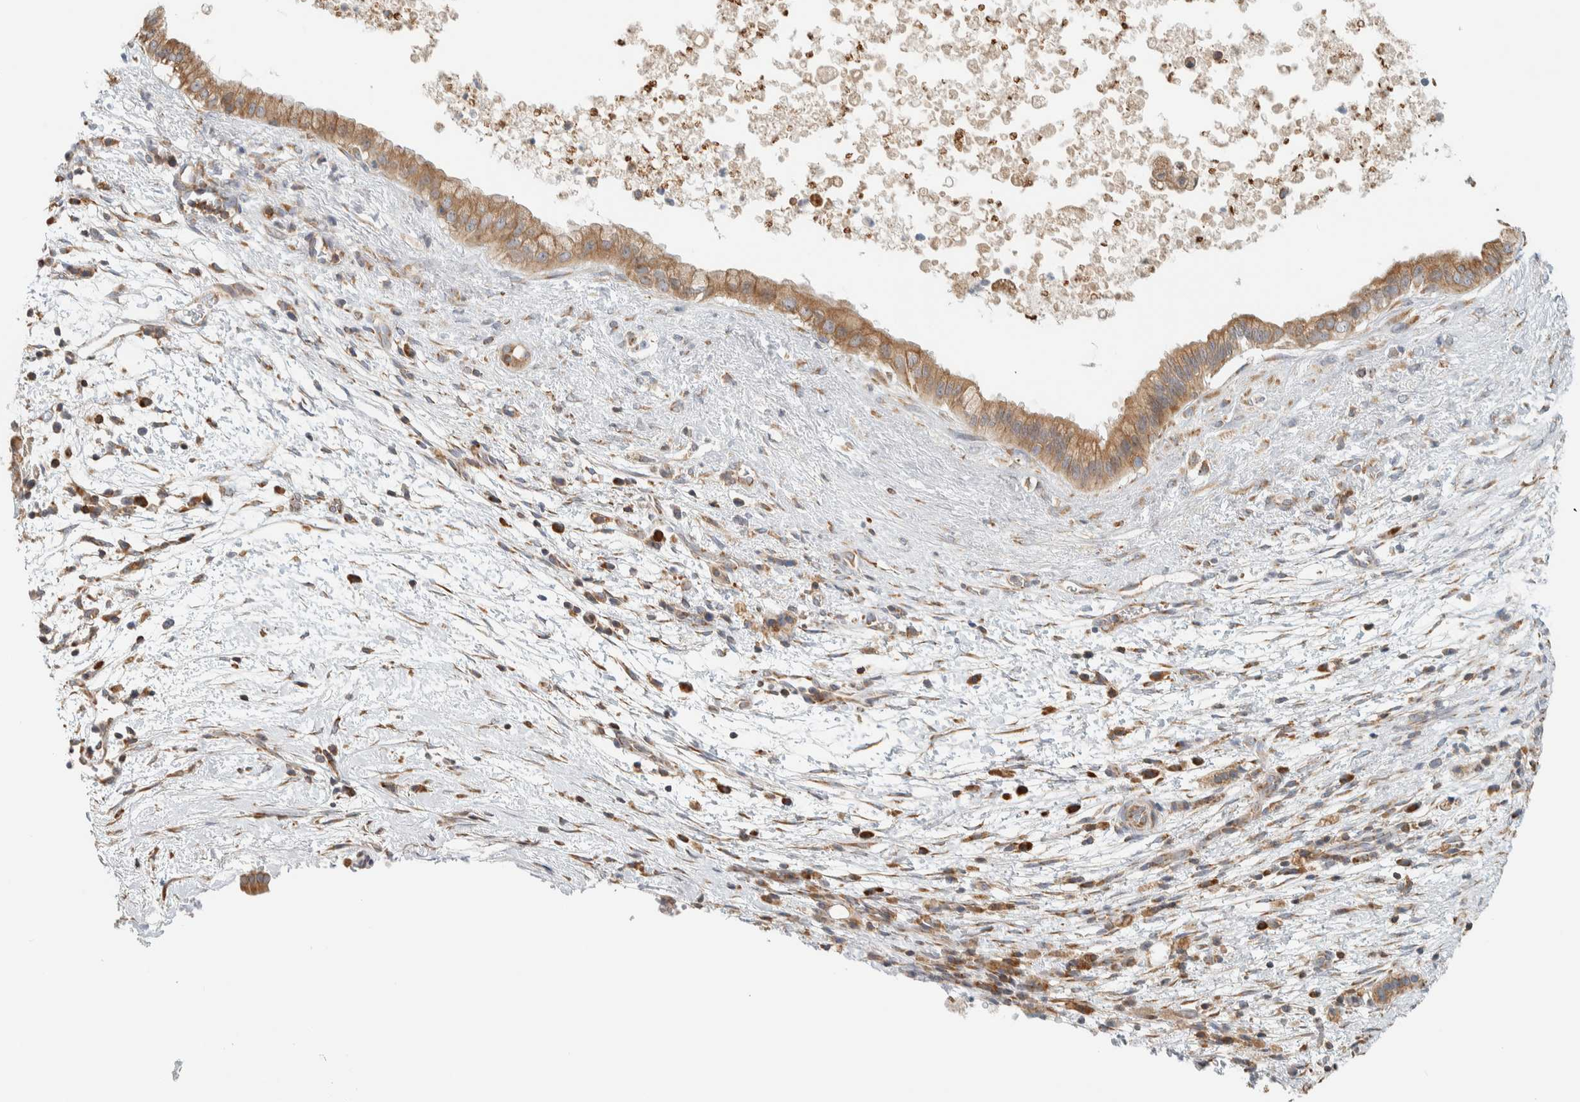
{"staining": {"intensity": "moderate", "quantity": ">75%", "location": "cytoplasmic/membranous"}, "tissue": "pancreatic cancer", "cell_type": "Tumor cells", "image_type": "cancer", "snomed": [{"axis": "morphology", "description": "Adenocarcinoma, NOS"}, {"axis": "topography", "description": "Pancreas"}], "caption": "About >75% of tumor cells in human pancreatic cancer (adenocarcinoma) display moderate cytoplasmic/membranous protein positivity as visualized by brown immunohistochemical staining.", "gene": "CCDC57", "patient": {"sex": "female", "age": 78}}